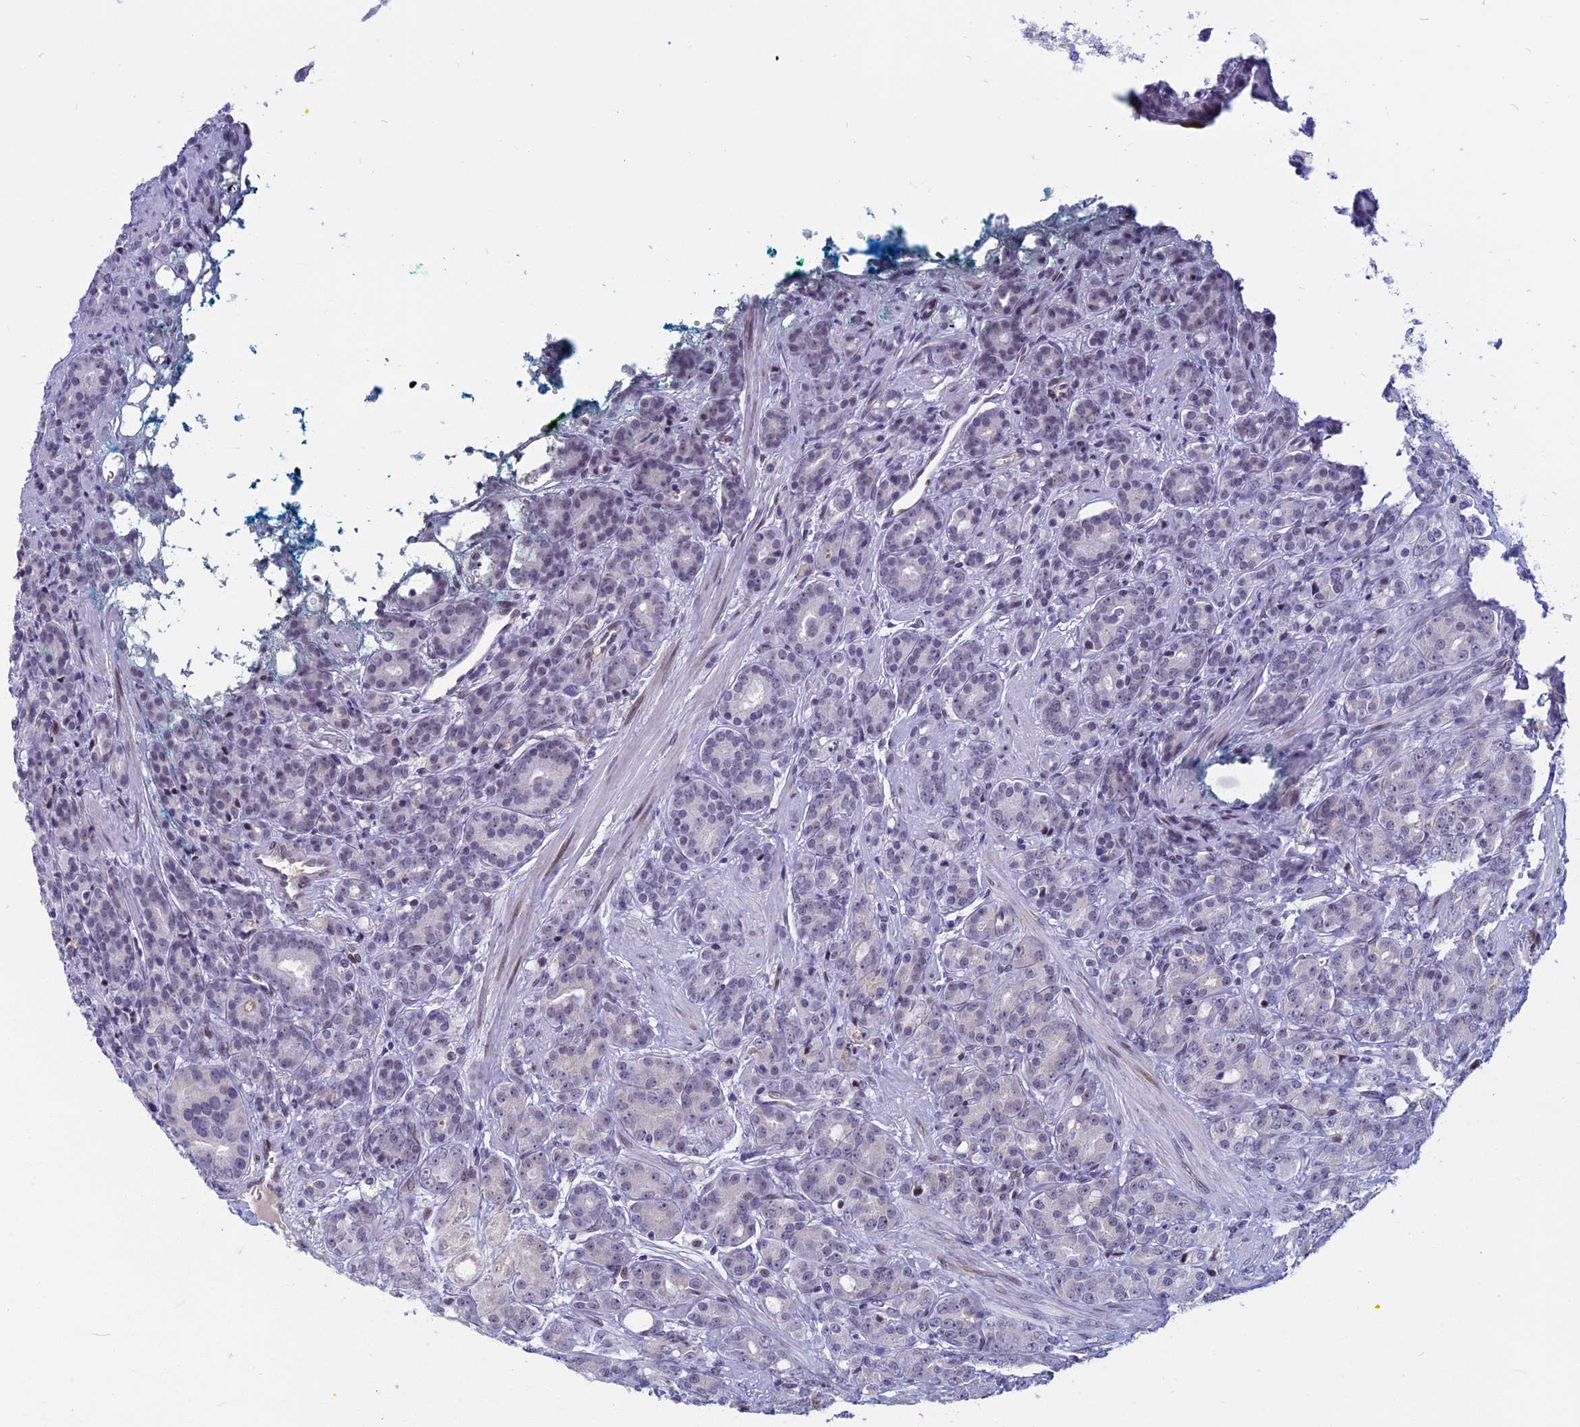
{"staining": {"intensity": "negative", "quantity": "none", "location": "none"}, "tissue": "prostate cancer", "cell_type": "Tumor cells", "image_type": "cancer", "snomed": [{"axis": "morphology", "description": "Adenocarcinoma, High grade"}, {"axis": "topography", "description": "Prostate"}], "caption": "High magnification brightfield microscopy of prostate cancer stained with DAB (brown) and counterstained with hematoxylin (blue): tumor cells show no significant expression.", "gene": "CDC7", "patient": {"sex": "male", "age": 62}}